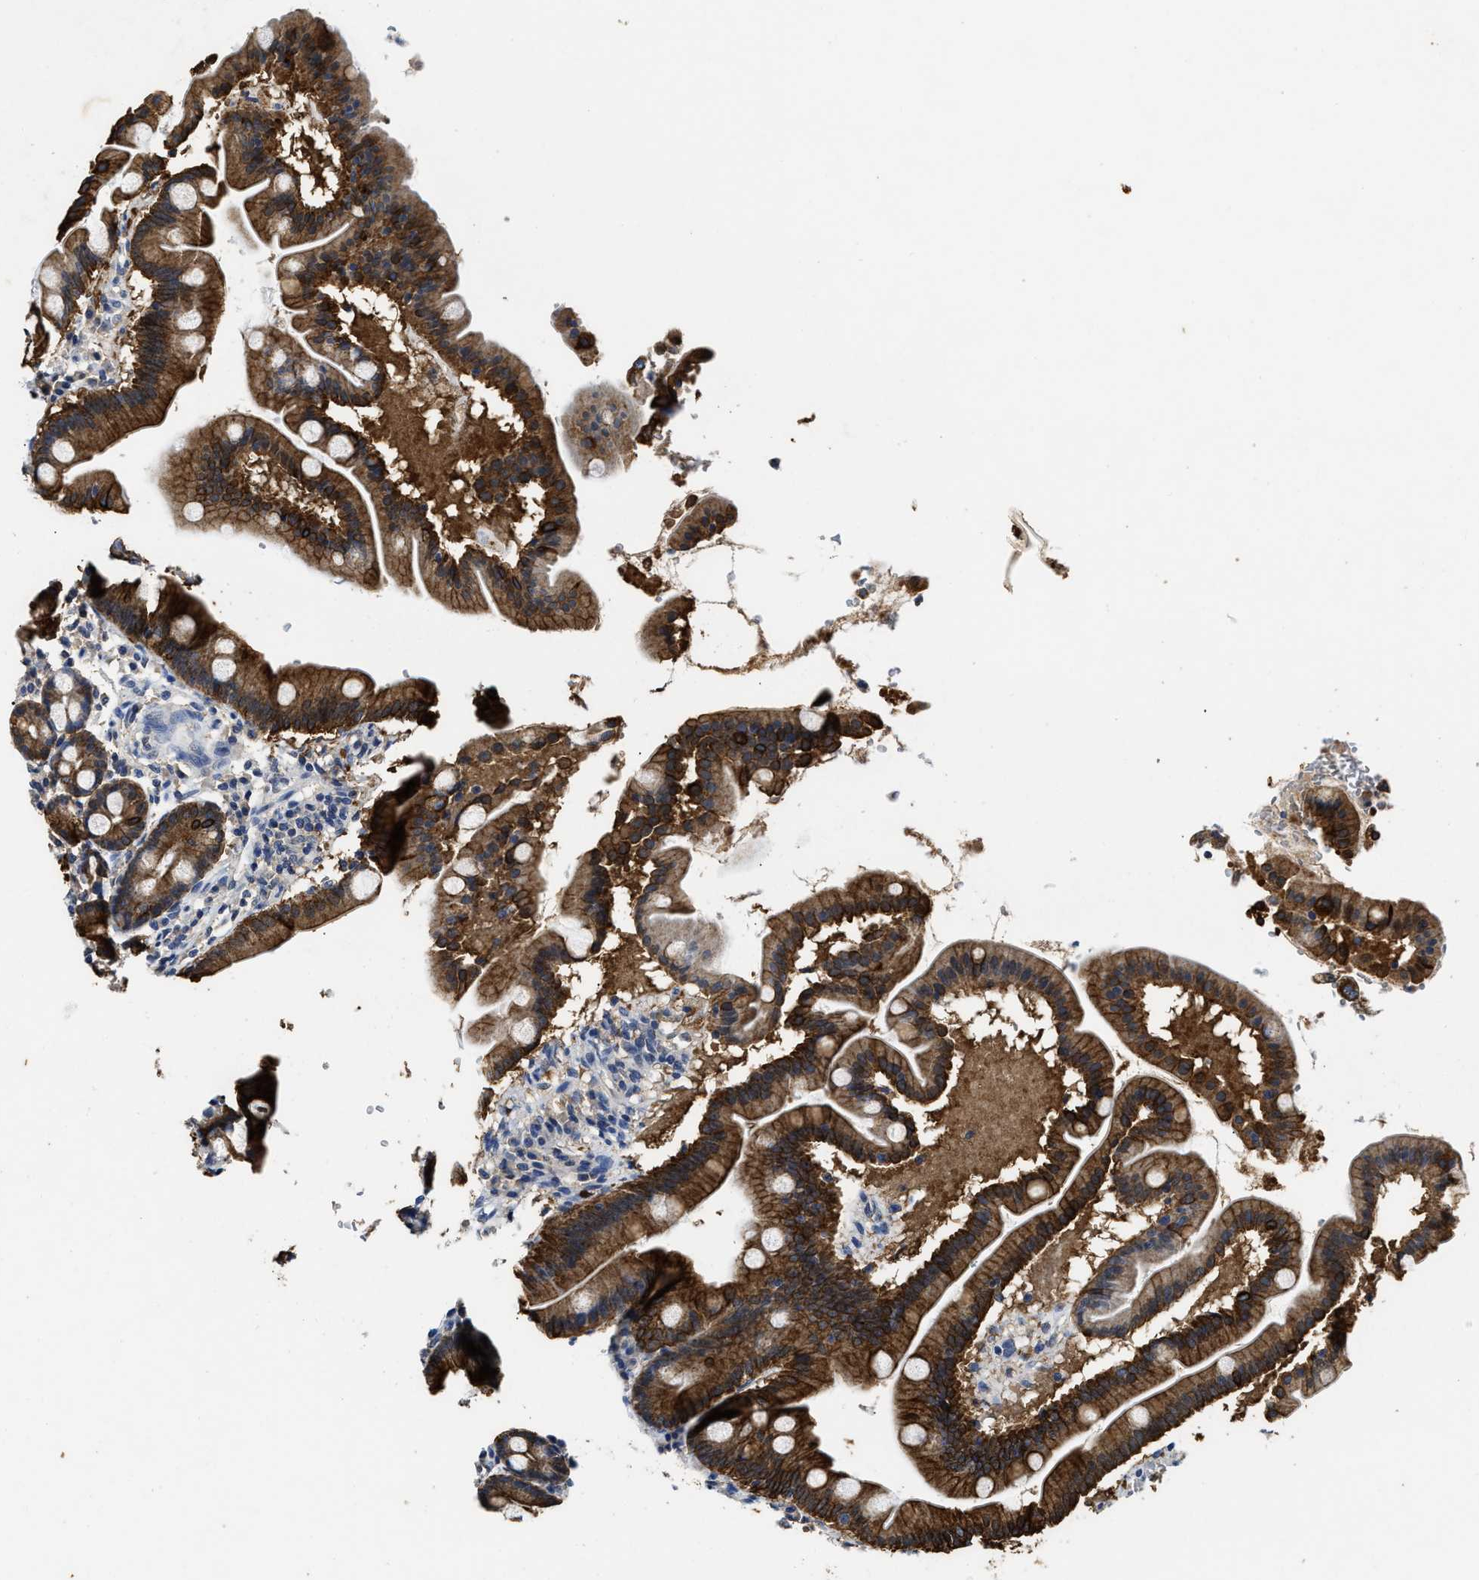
{"staining": {"intensity": "strong", "quantity": ">75%", "location": "cytoplasmic/membranous"}, "tissue": "duodenum", "cell_type": "Glandular cells", "image_type": "normal", "snomed": [{"axis": "morphology", "description": "Normal tissue, NOS"}, {"axis": "topography", "description": "Duodenum"}], "caption": "Benign duodenum was stained to show a protein in brown. There is high levels of strong cytoplasmic/membranous staining in about >75% of glandular cells.", "gene": "CTNNA1", "patient": {"sex": "male", "age": 50}}